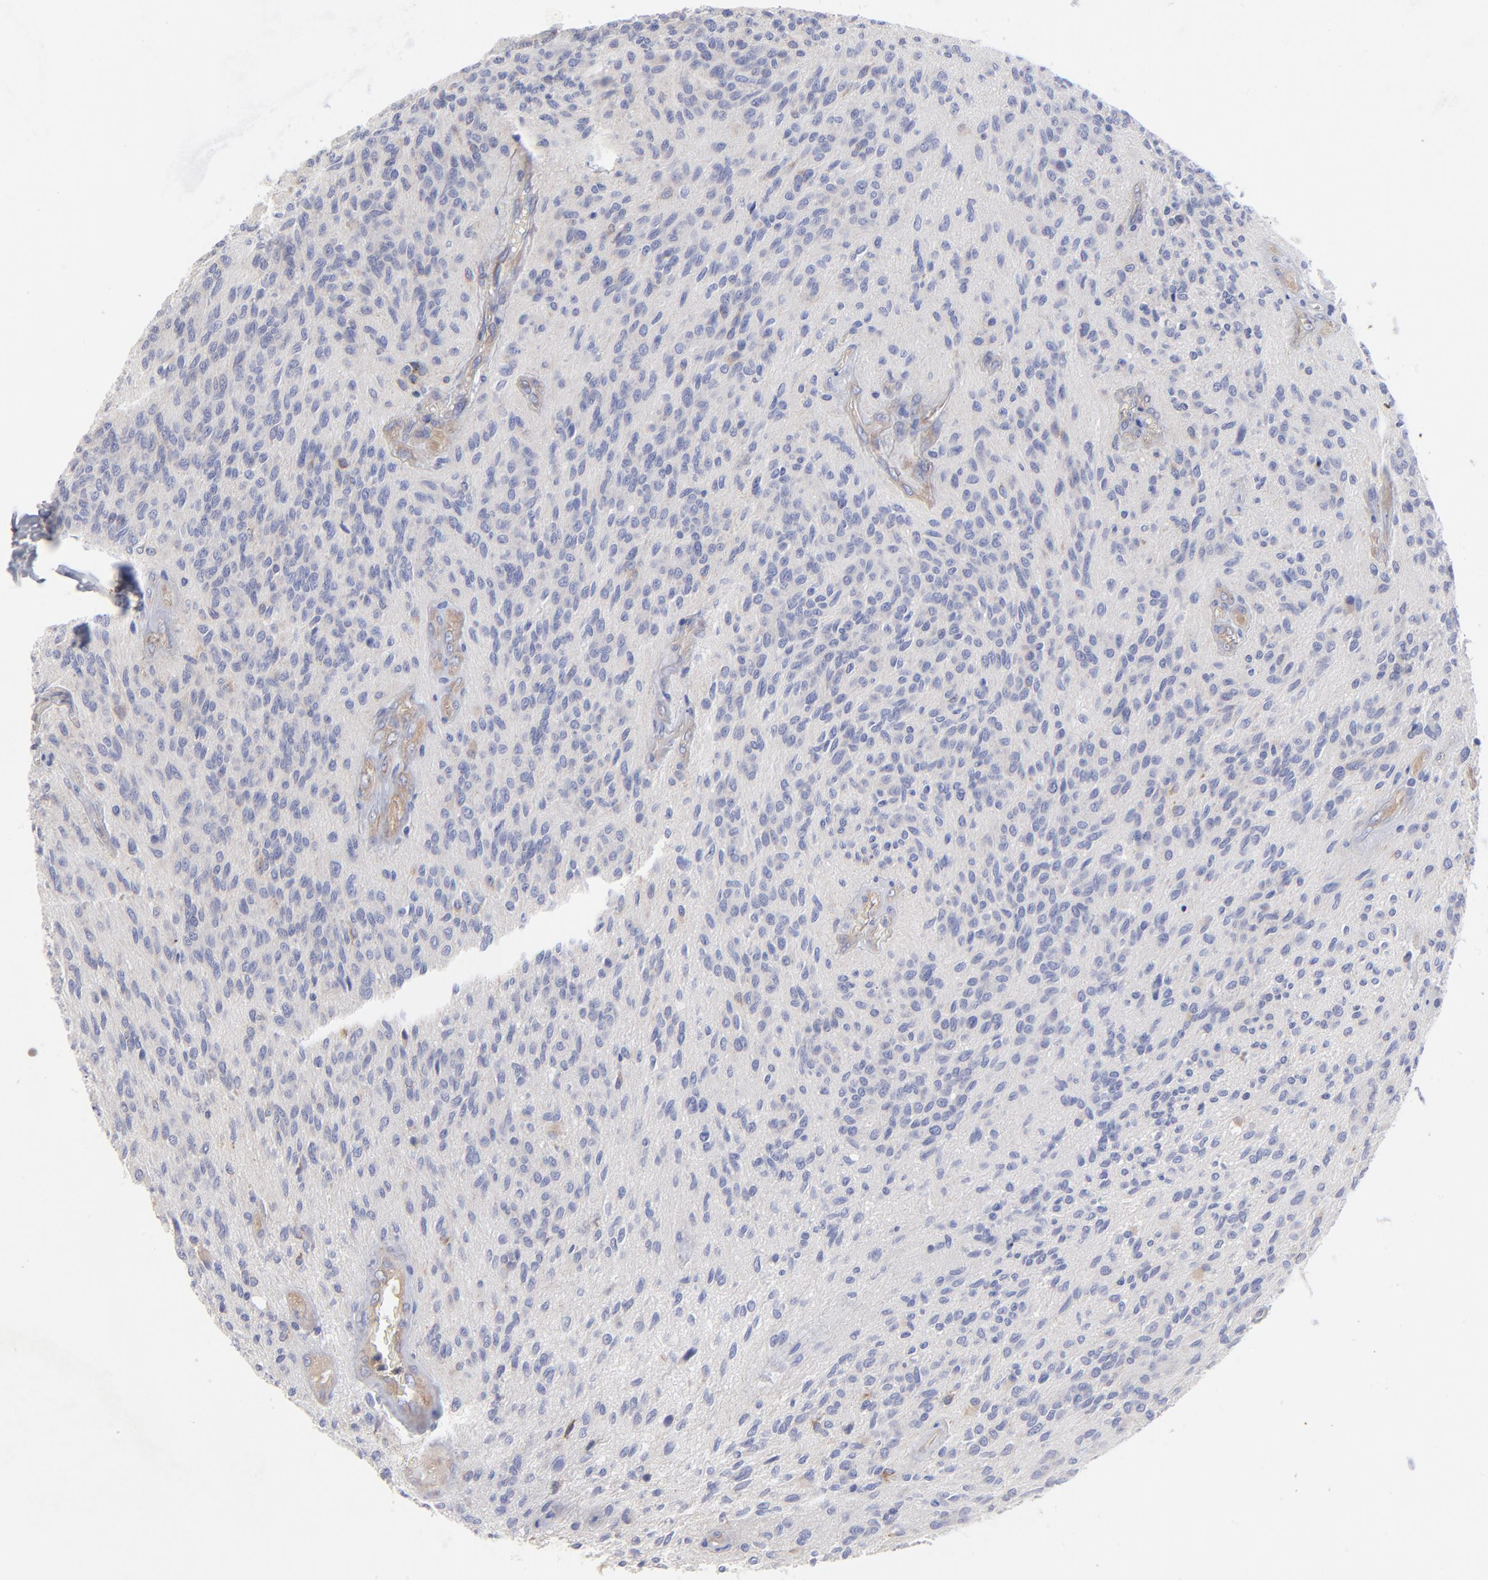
{"staining": {"intensity": "negative", "quantity": "none", "location": "none"}, "tissue": "glioma", "cell_type": "Tumor cells", "image_type": "cancer", "snomed": [{"axis": "morphology", "description": "Glioma, malignant, Low grade"}, {"axis": "topography", "description": "Brain"}], "caption": "IHC histopathology image of neoplastic tissue: human glioma stained with DAB (3,3'-diaminobenzidine) exhibits no significant protein expression in tumor cells. (Brightfield microscopy of DAB immunohistochemistry at high magnification).", "gene": "SULF2", "patient": {"sex": "female", "age": 15}}